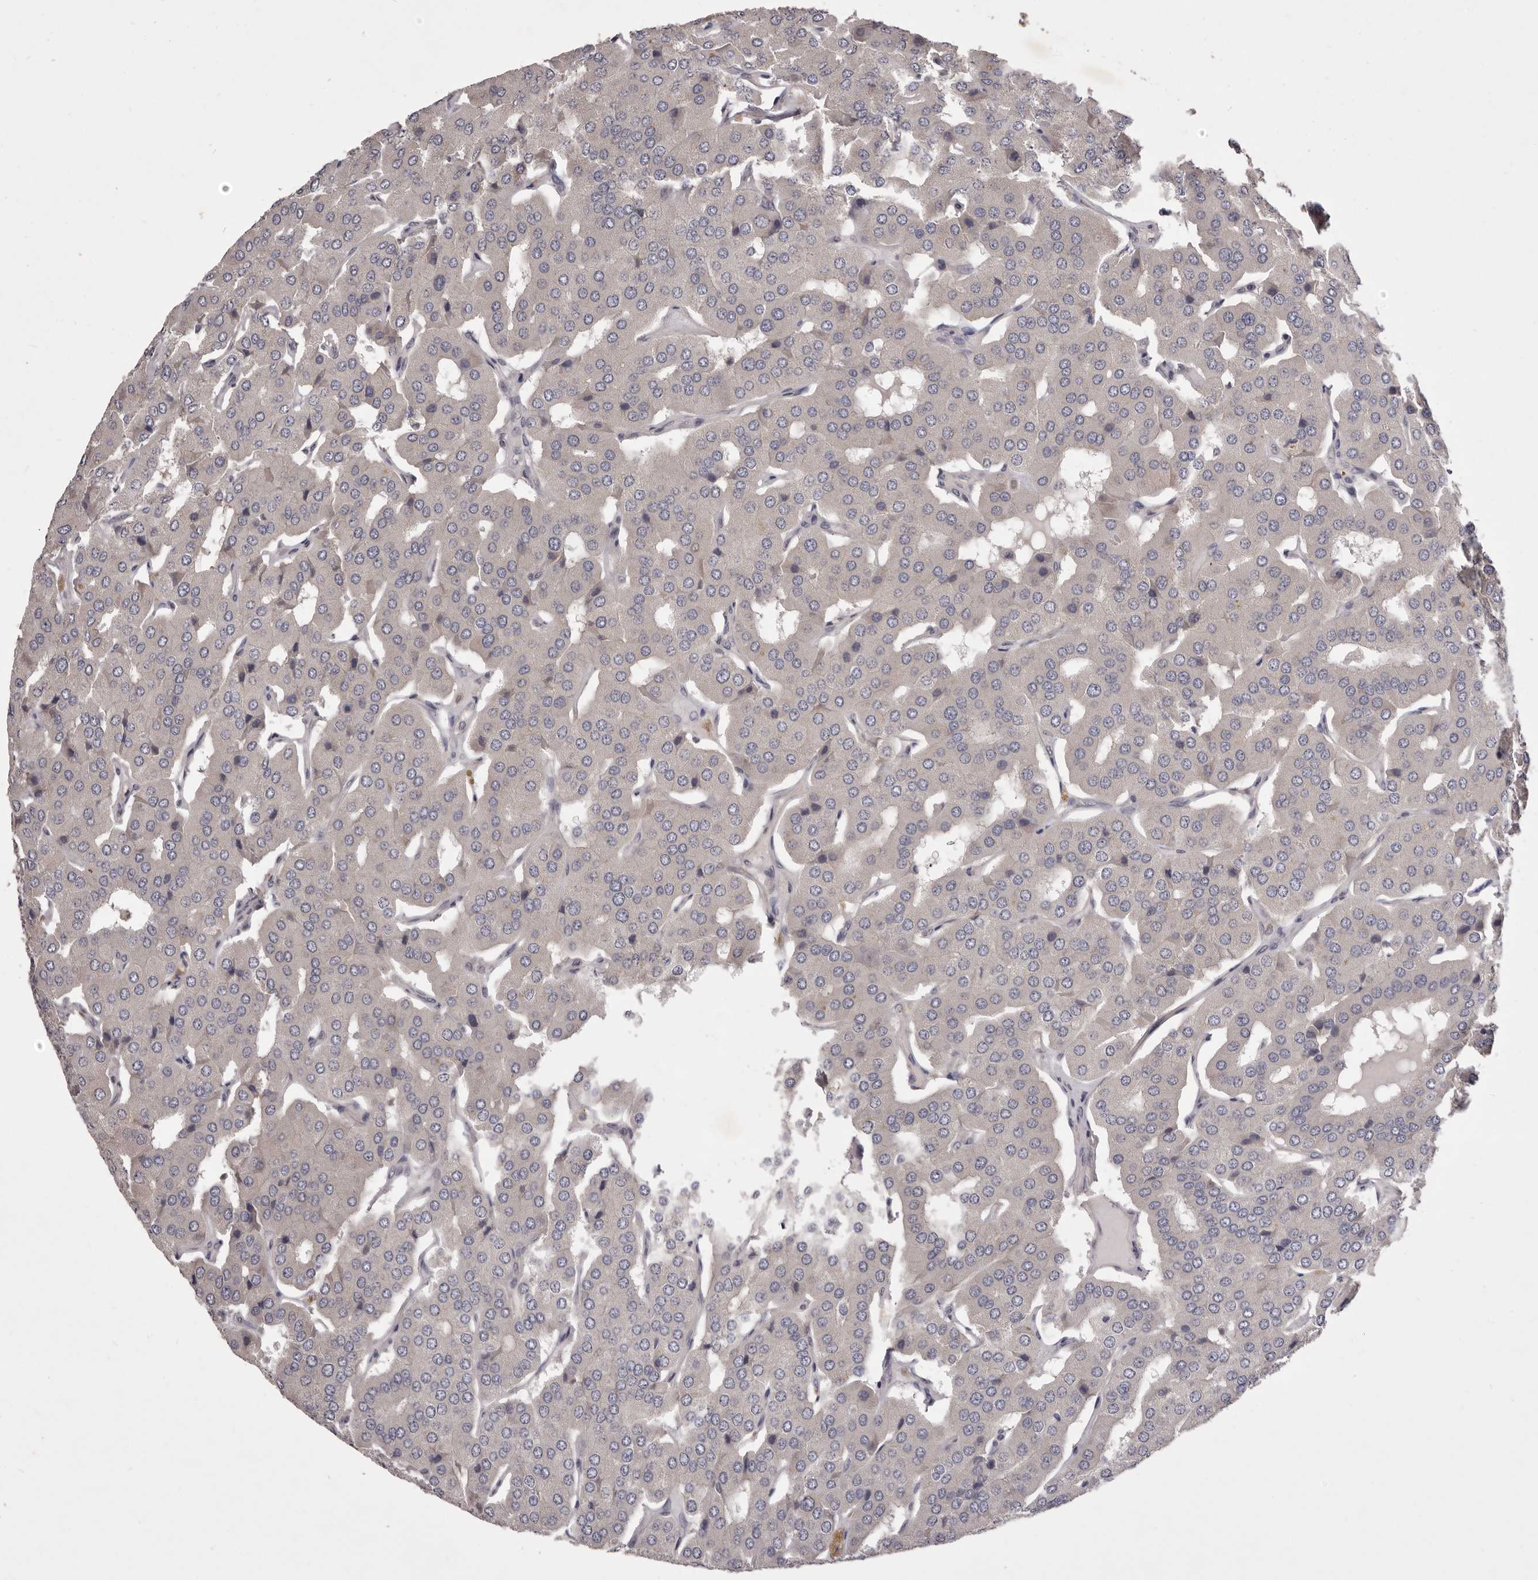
{"staining": {"intensity": "negative", "quantity": "none", "location": "none"}, "tissue": "parathyroid gland", "cell_type": "Glandular cells", "image_type": "normal", "snomed": [{"axis": "morphology", "description": "Normal tissue, NOS"}, {"axis": "morphology", "description": "Adenoma, NOS"}, {"axis": "topography", "description": "Parathyroid gland"}], "caption": "IHC of unremarkable human parathyroid gland reveals no positivity in glandular cells. (IHC, brightfield microscopy, high magnification).", "gene": "PNRC1", "patient": {"sex": "female", "age": 86}}